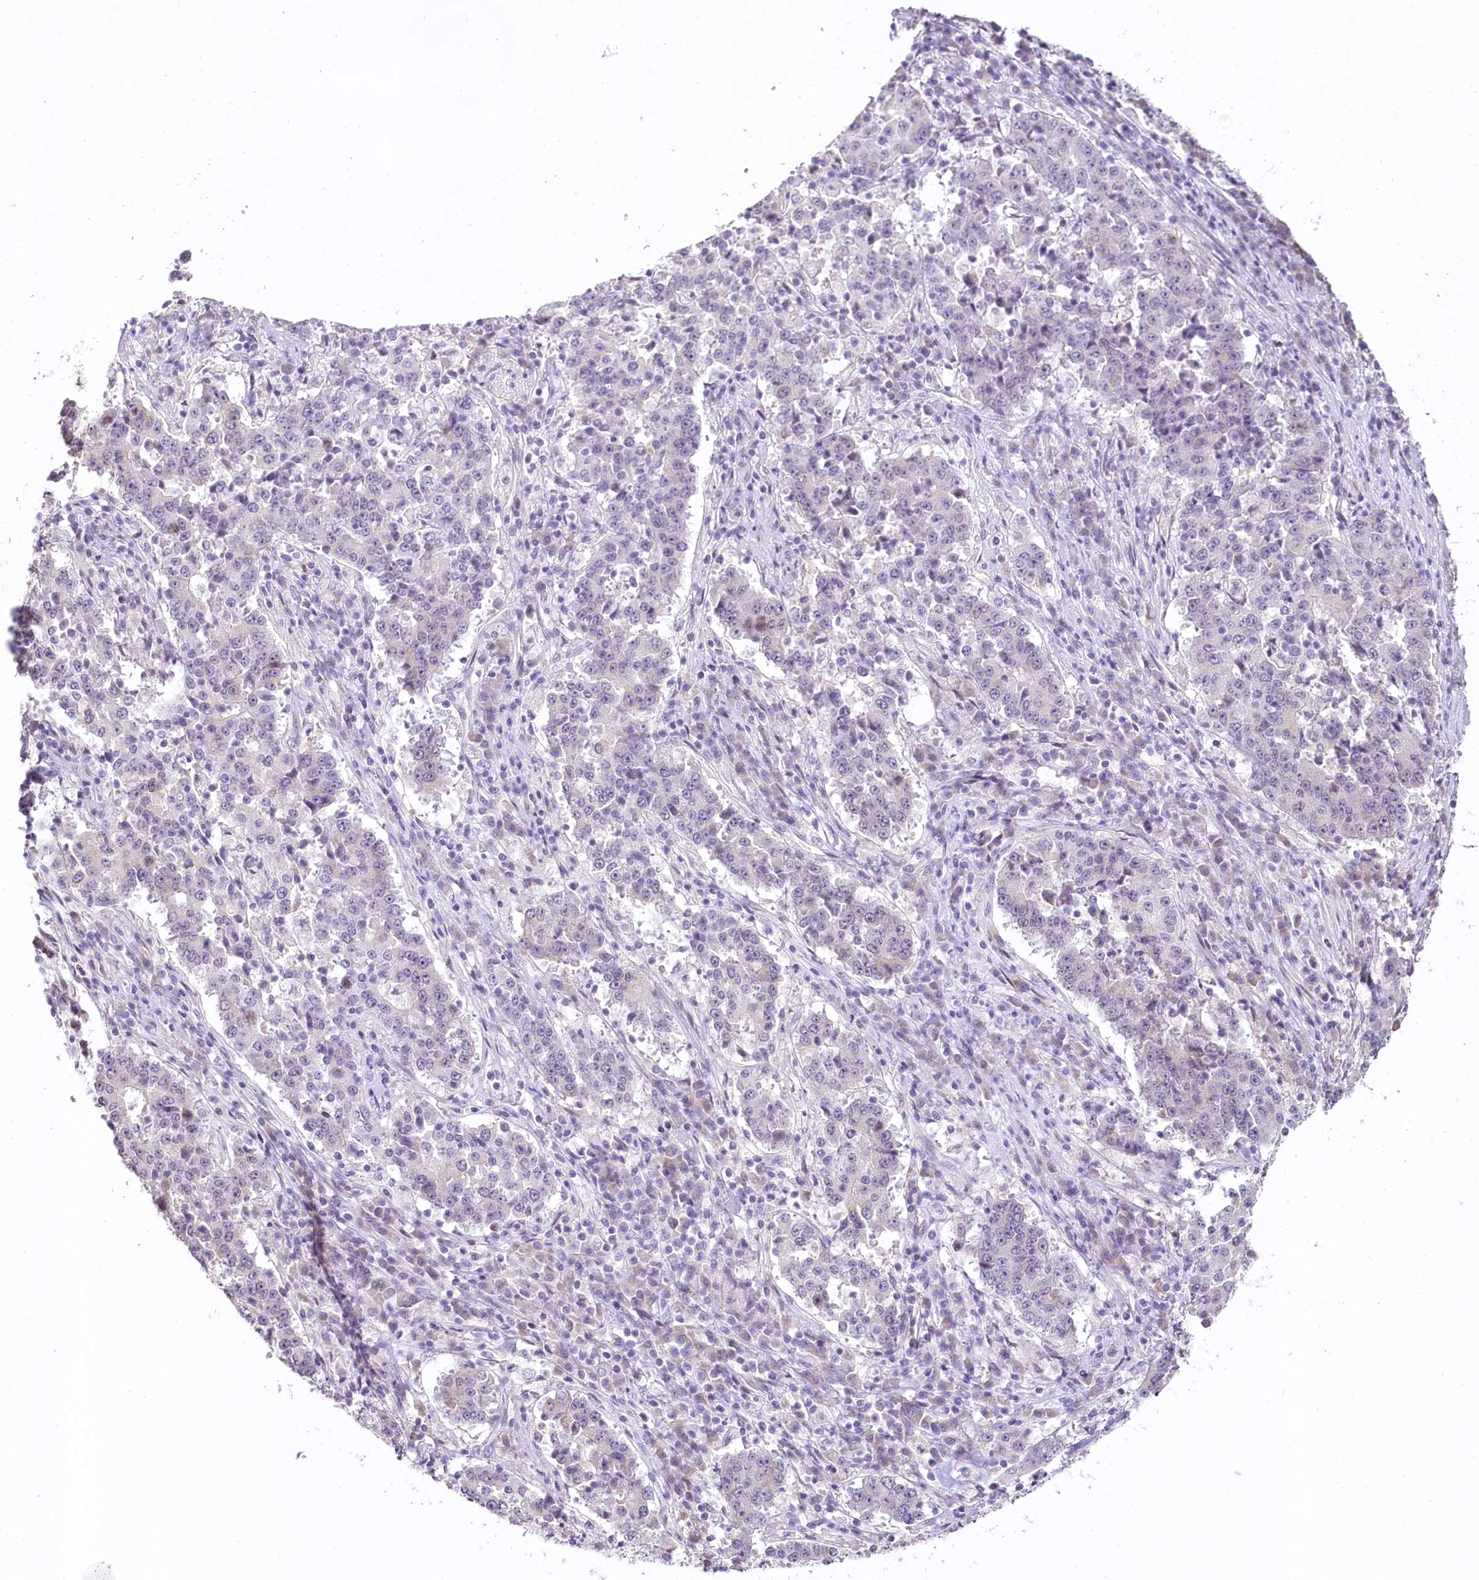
{"staining": {"intensity": "negative", "quantity": "none", "location": "none"}, "tissue": "stomach cancer", "cell_type": "Tumor cells", "image_type": "cancer", "snomed": [{"axis": "morphology", "description": "Adenocarcinoma, NOS"}, {"axis": "topography", "description": "Stomach"}], "caption": "Immunohistochemistry (IHC) photomicrograph of human adenocarcinoma (stomach) stained for a protein (brown), which exhibits no staining in tumor cells.", "gene": "HPD", "patient": {"sex": "male", "age": 59}}